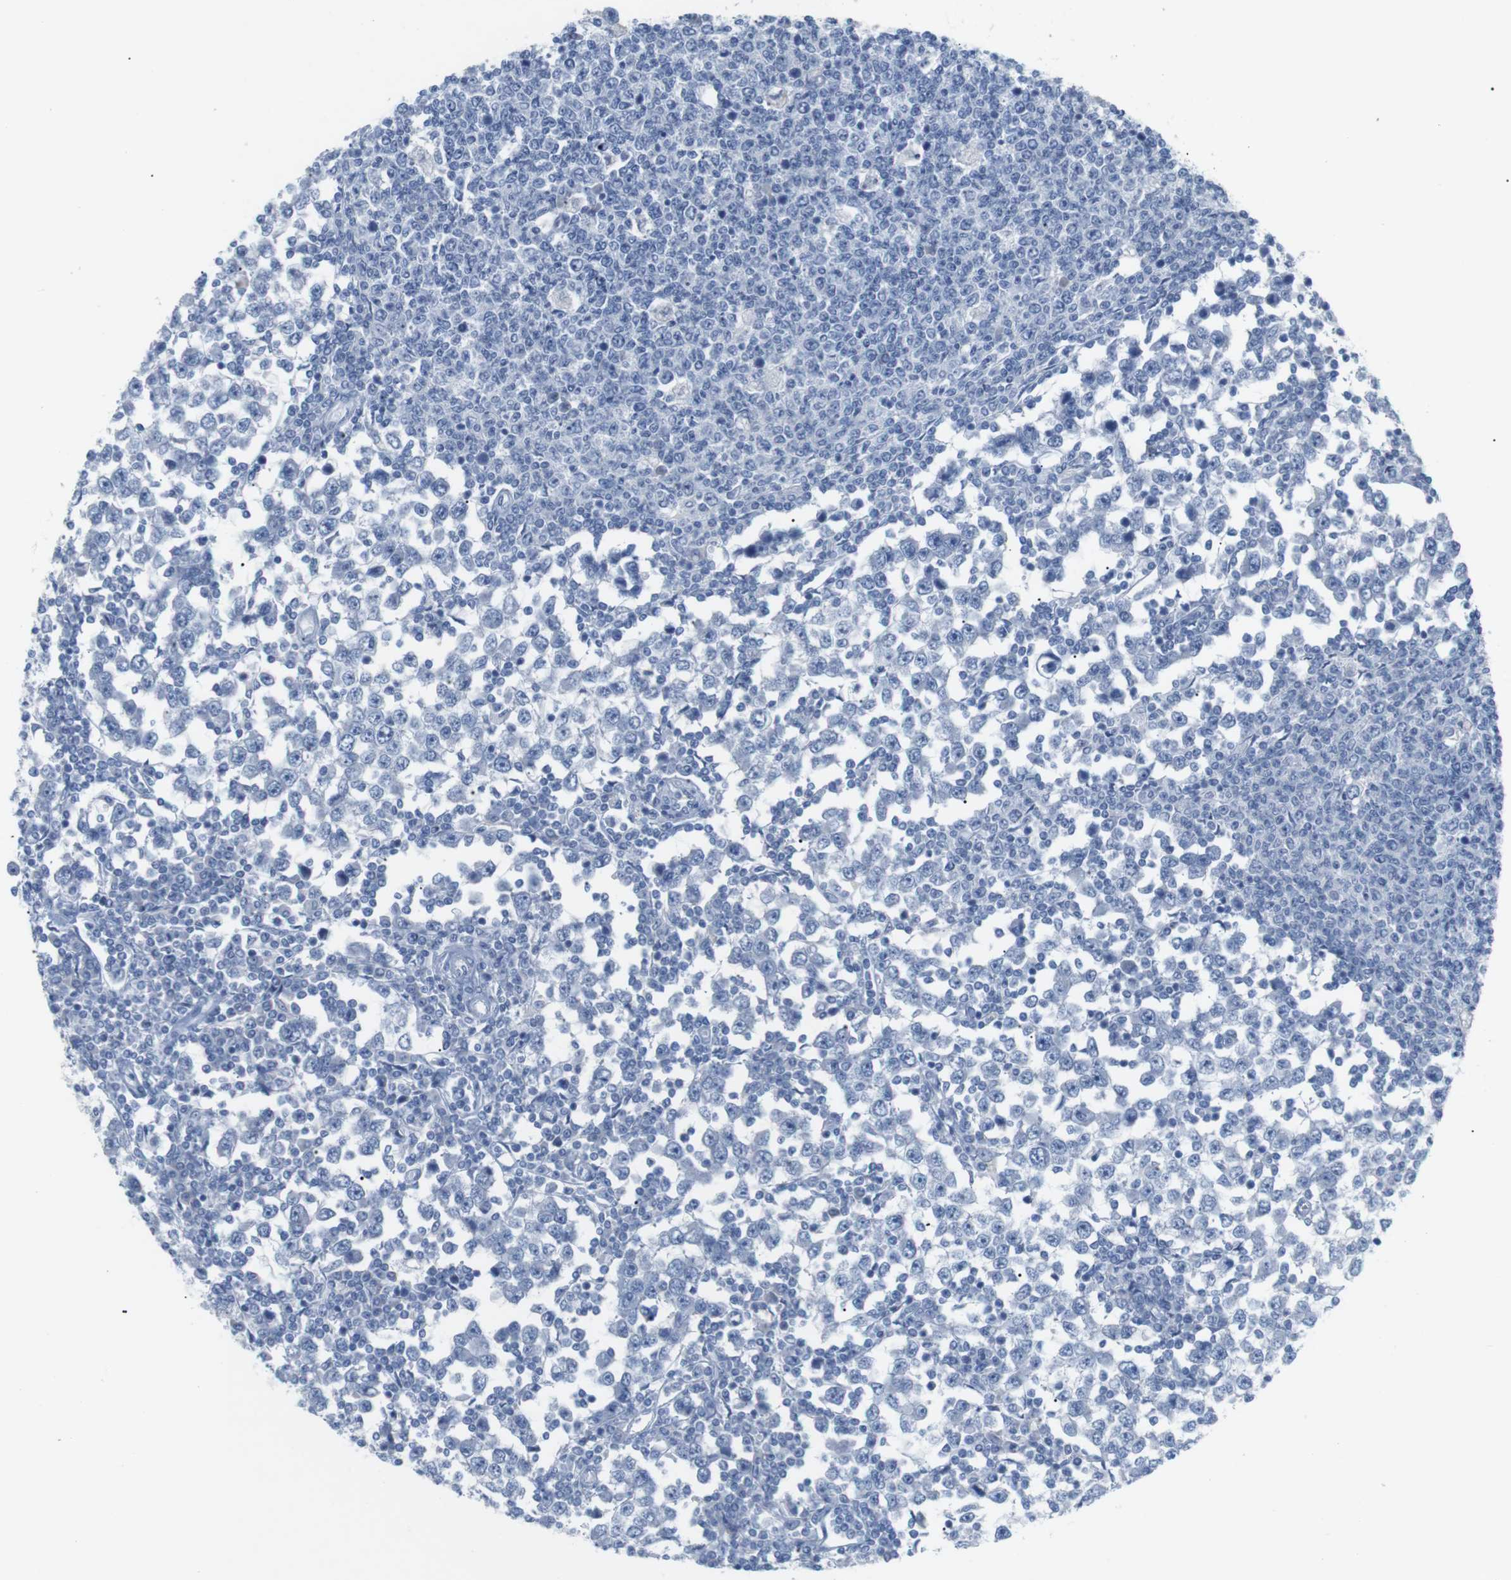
{"staining": {"intensity": "negative", "quantity": "none", "location": "none"}, "tissue": "testis cancer", "cell_type": "Tumor cells", "image_type": "cancer", "snomed": [{"axis": "morphology", "description": "Seminoma, NOS"}, {"axis": "topography", "description": "Testis"}], "caption": "Micrograph shows no significant protein staining in tumor cells of seminoma (testis).", "gene": "HBG2", "patient": {"sex": "male", "age": 65}}